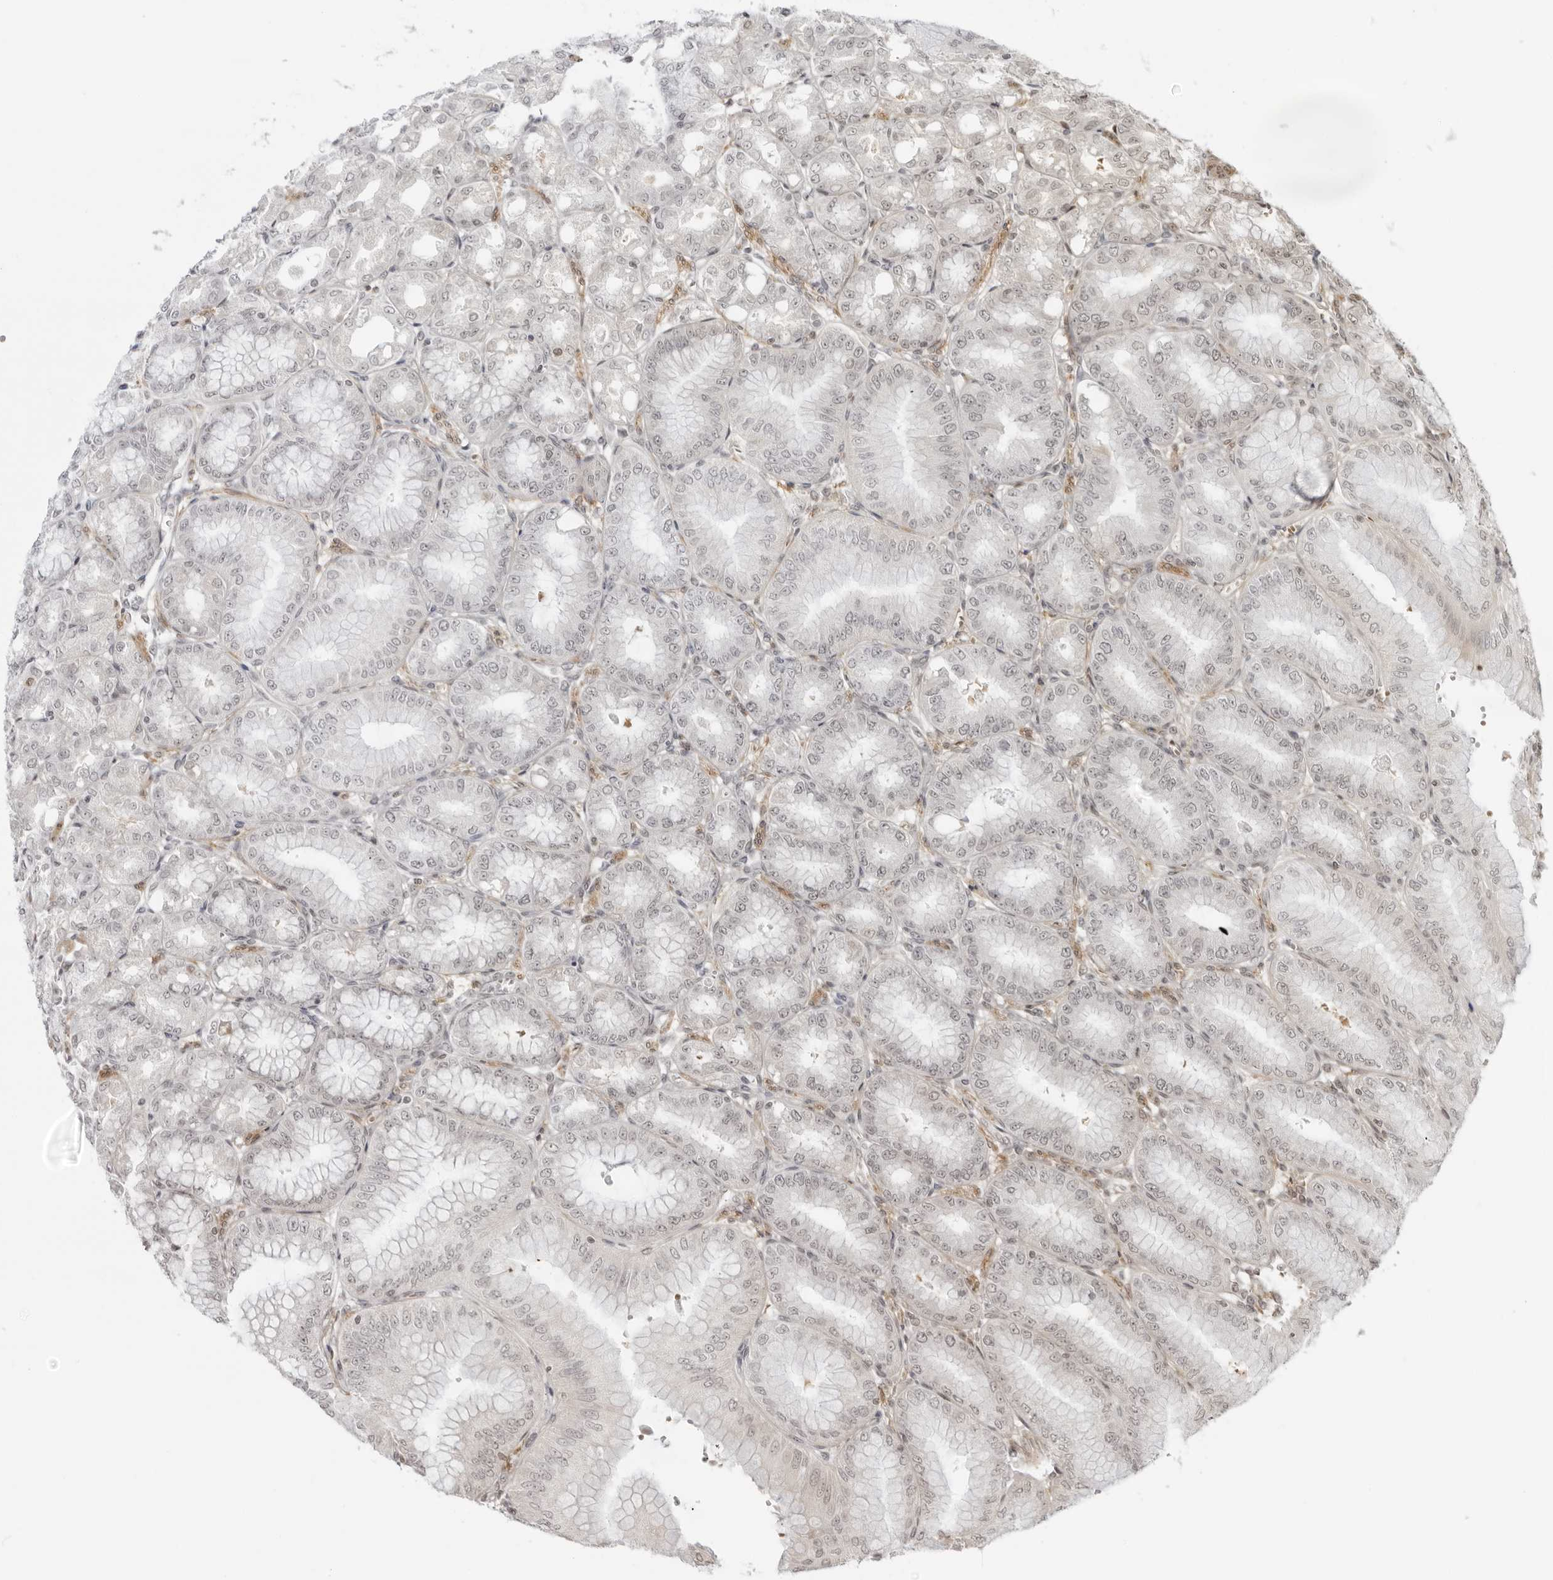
{"staining": {"intensity": "weak", "quantity": "25%-75%", "location": "nuclear"}, "tissue": "stomach", "cell_type": "Glandular cells", "image_type": "normal", "snomed": [{"axis": "morphology", "description": "Normal tissue, NOS"}, {"axis": "topography", "description": "Stomach, lower"}], "caption": "This histopathology image reveals benign stomach stained with immunohistochemistry to label a protein in brown. The nuclear of glandular cells show weak positivity for the protein. Nuclei are counter-stained blue.", "gene": "RNF146", "patient": {"sex": "male", "age": 71}}